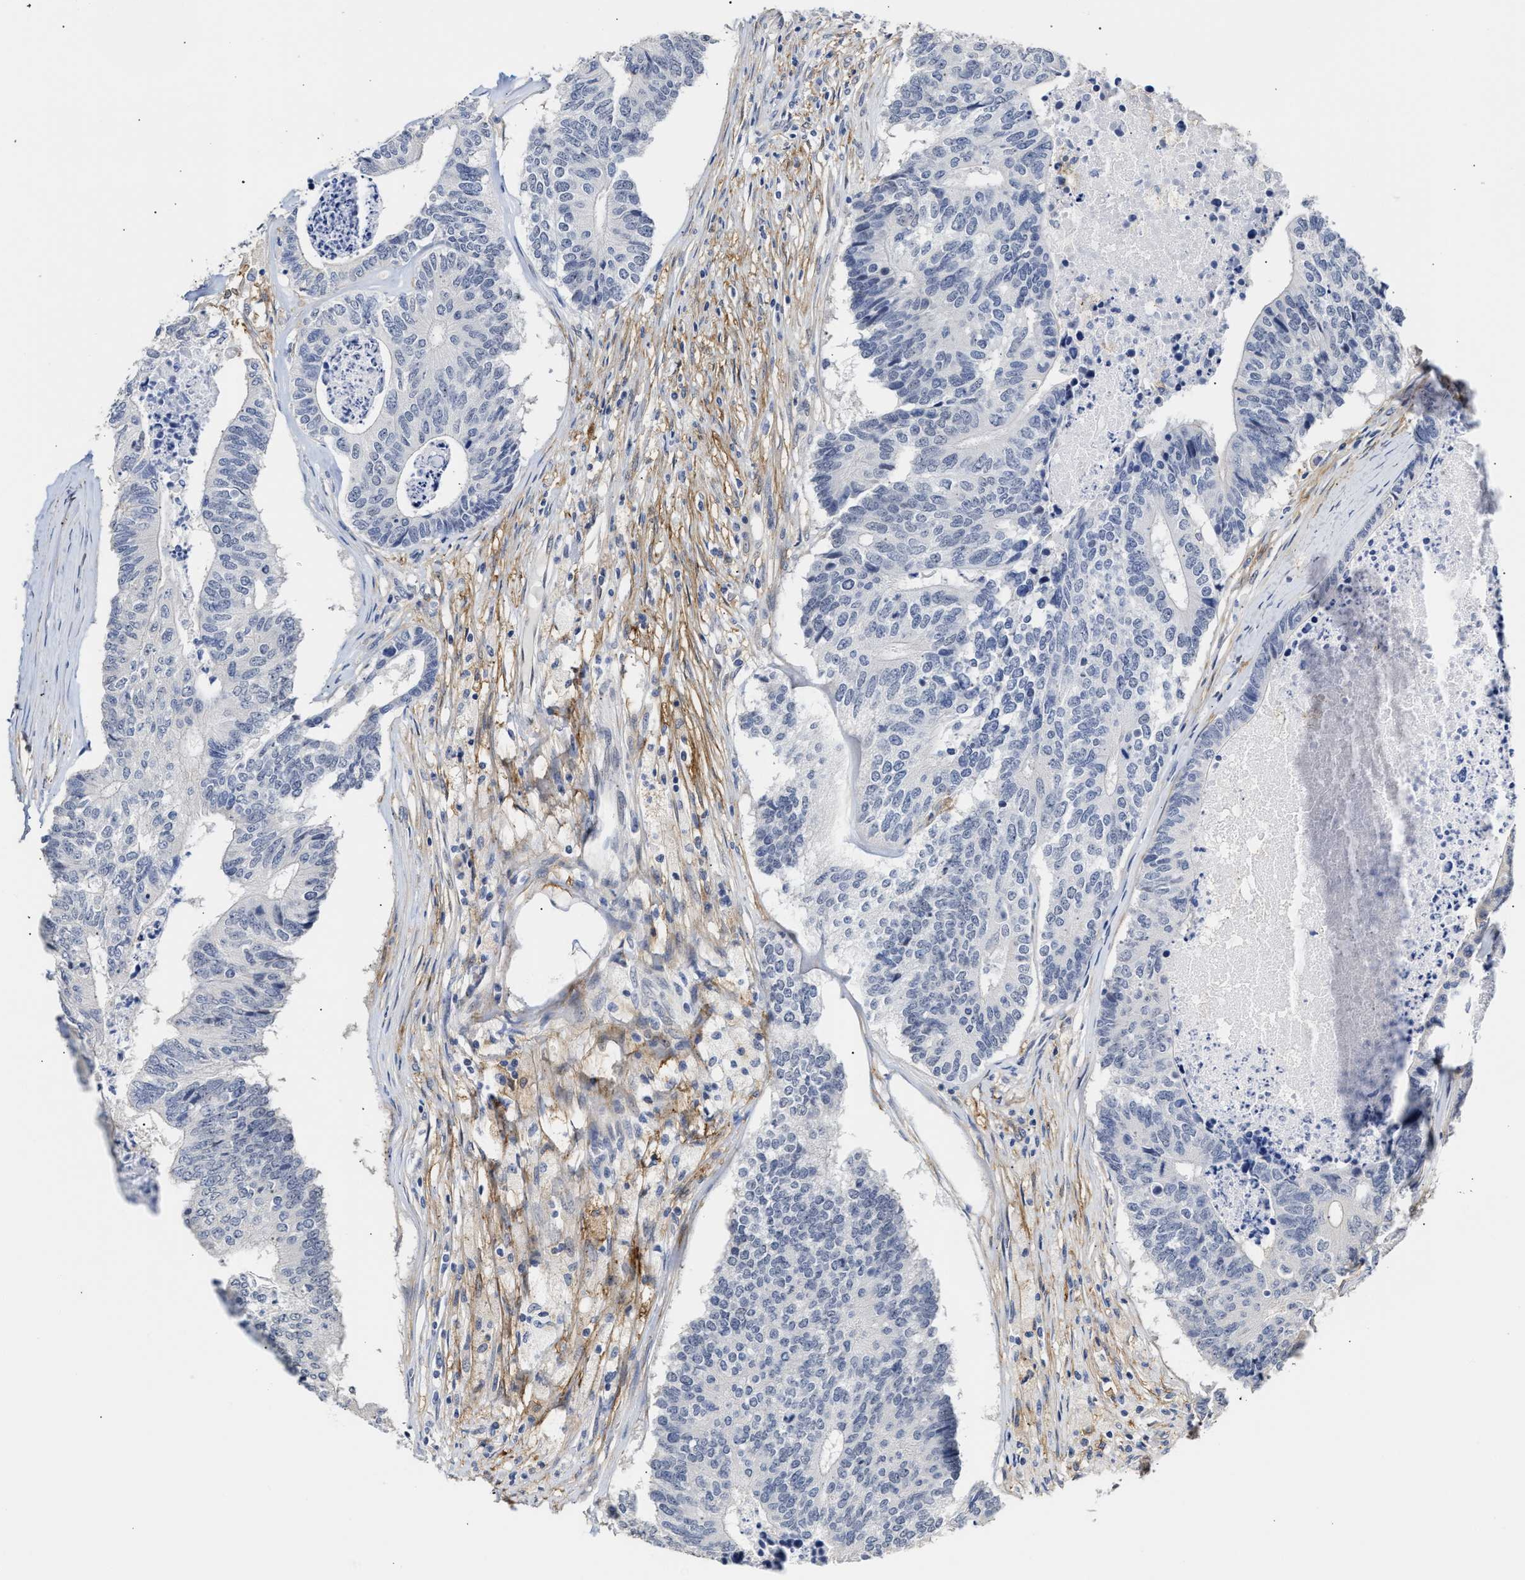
{"staining": {"intensity": "negative", "quantity": "none", "location": "none"}, "tissue": "colorectal cancer", "cell_type": "Tumor cells", "image_type": "cancer", "snomed": [{"axis": "morphology", "description": "Adenocarcinoma, NOS"}, {"axis": "topography", "description": "Colon"}], "caption": "IHC micrograph of neoplastic tissue: human colorectal cancer (adenocarcinoma) stained with DAB reveals no significant protein staining in tumor cells.", "gene": "AHNAK2", "patient": {"sex": "female", "age": 67}}